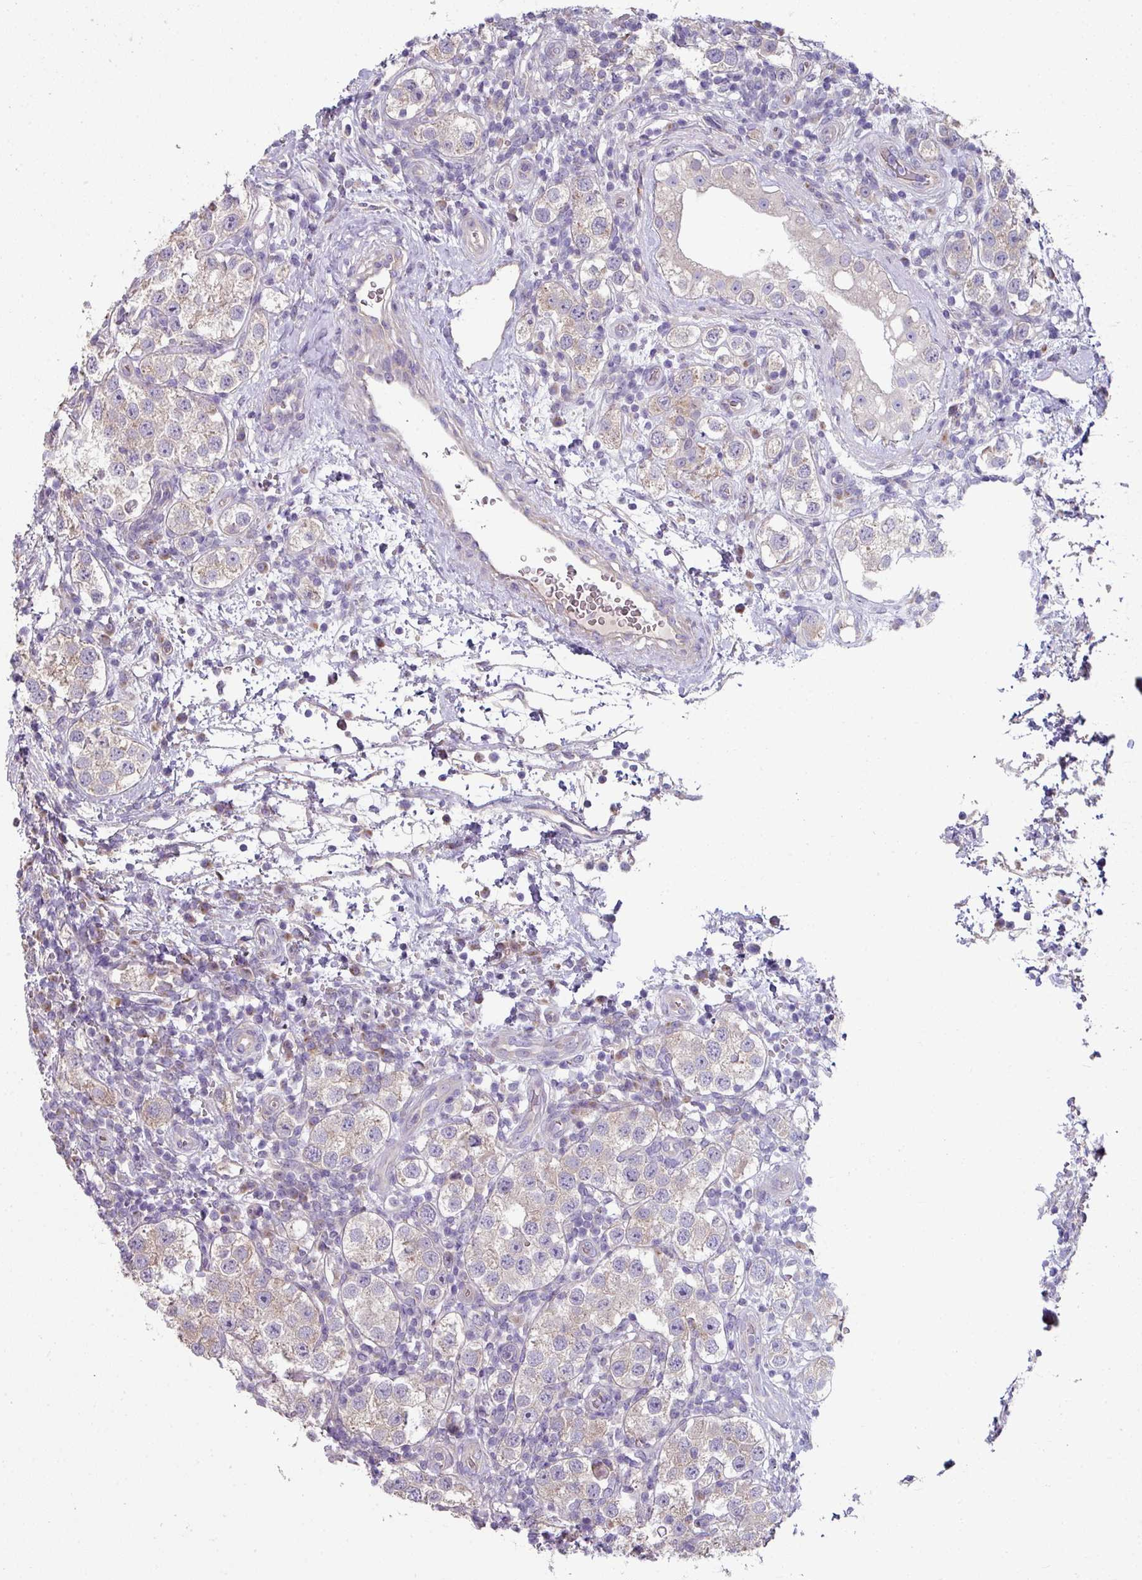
{"staining": {"intensity": "weak", "quantity": "25%-75%", "location": "cytoplasmic/membranous"}, "tissue": "testis cancer", "cell_type": "Tumor cells", "image_type": "cancer", "snomed": [{"axis": "morphology", "description": "Seminoma, NOS"}, {"axis": "topography", "description": "Testis"}], "caption": "The micrograph shows staining of seminoma (testis), revealing weak cytoplasmic/membranous protein positivity (brown color) within tumor cells. (brown staining indicates protein expression, while blue staining denotes nuclei).", "gene": "LRRC9", "patient": {"sex": "male", "age": 37}}